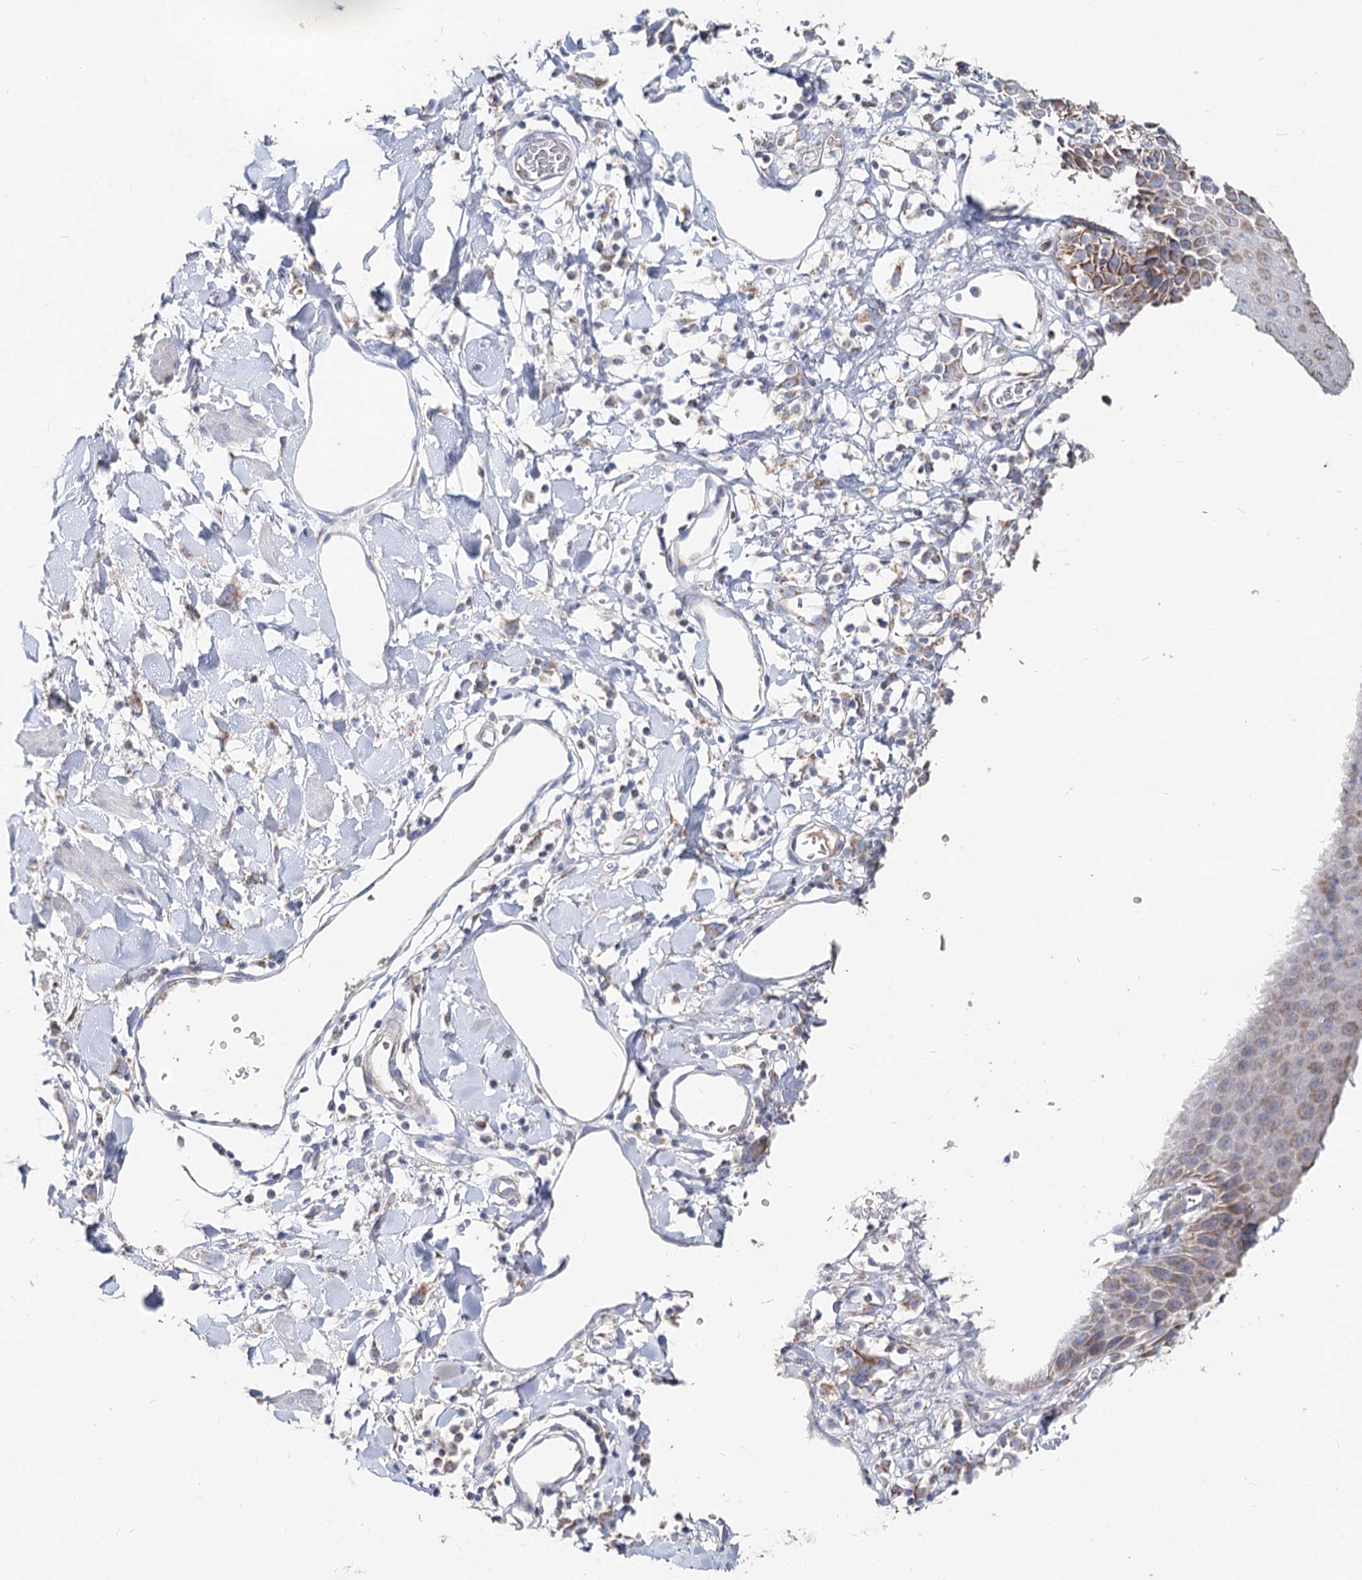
{"staining": {"intensity": "moderate", "quantity": "25%-75%", "location": "cytoplasmic/membranous"}, "tissue": "skin", "cell_type": "Epidermal cells", "image_type": "normal", "snomed": [{"axis": "morphology", "description": "Normal tissue, NOS"}, {"axis": "topography", "description": "Vulva"}], "caption": "Immunohistochemical staining of normal skin displays moderate cytoplasmic/membranous protein expression in about 25%-75% of epidermal cells.", "gene": "MCCC2", "patient": {"sex": "female", "age": 68}}